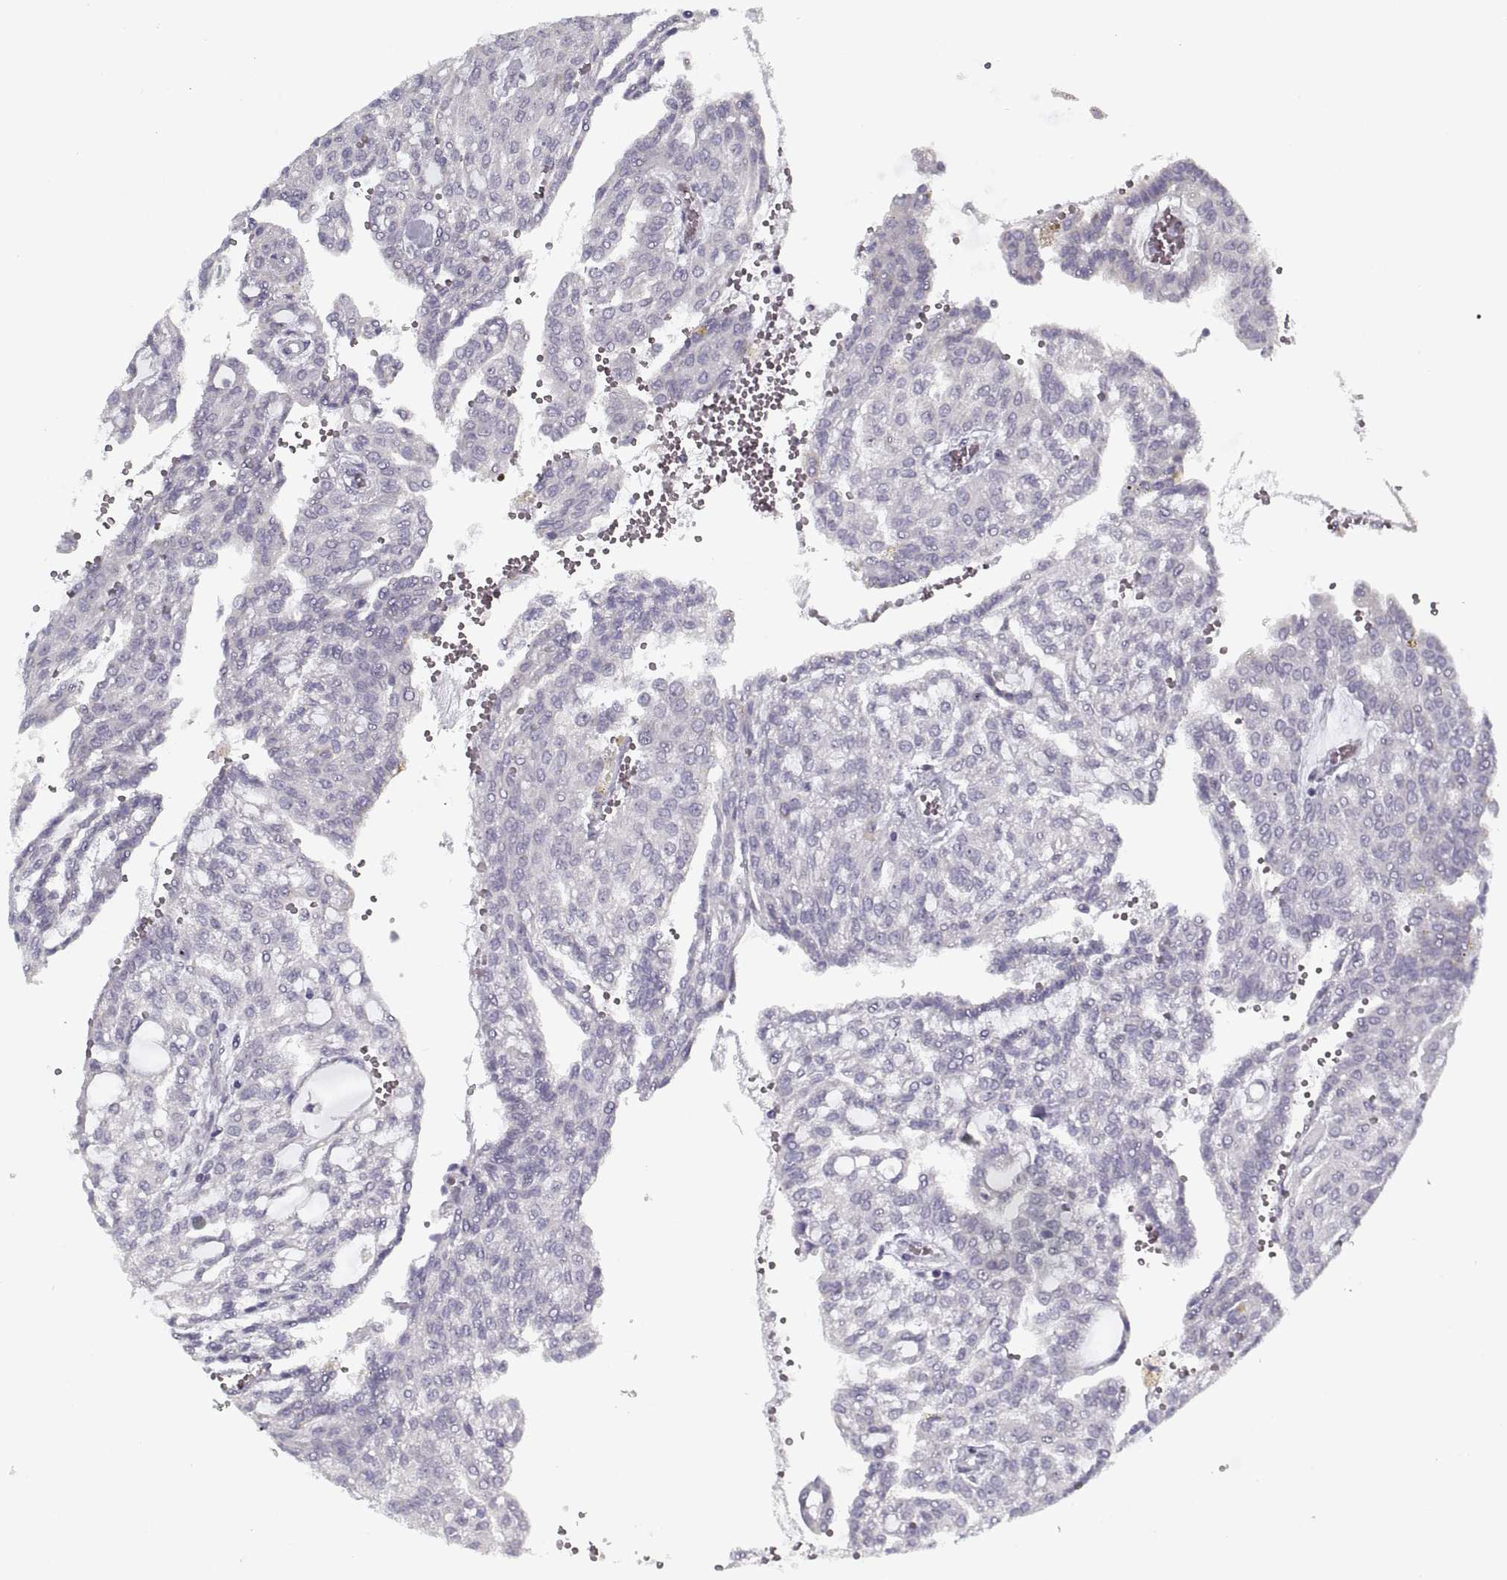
{"staining": {"intensity": "negative", "quantity": "none", "location": "none"}, "tissue": "renal cancer", "cell_type": "Tumor cells", "image_type": "cancer", "snomed": [{"axis": "morphology", "description": "Adenocarcinoma, NOS"}, {"axis": "topography", "description": "Kidney"}], "caption": "Tumor cells show no significant positivity in renal adenocarcinoma.", "gene": "GAD2", "patient": {"sex": "male", "age": 63}}